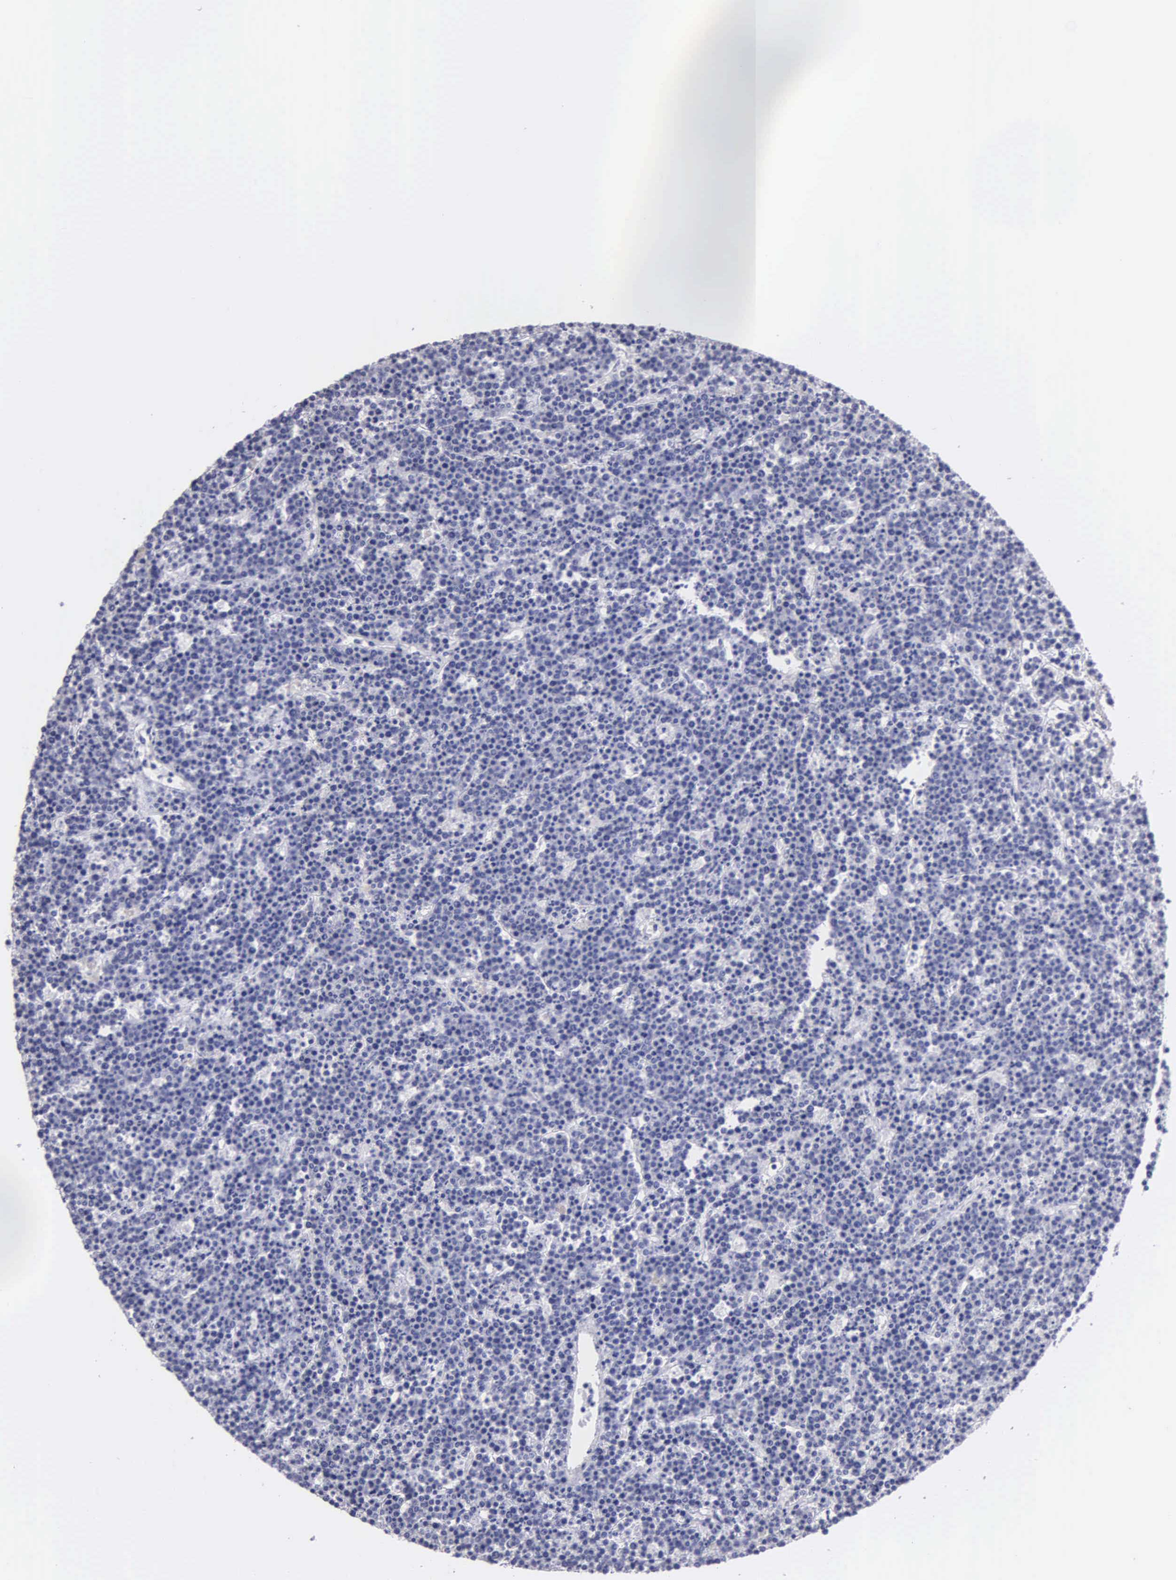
{"staining": {"intensity": "negative", "quantity": "none", "location": "none"}, "tissue": "lymphoma", "cell_type": "Tumor cells", "image_type": "cancer", "snomed": [{"axis": "morphology", "description": "Malignant lymphoma, non-Hodgkin's type, High grade"}, {"axis": "topography", "description": "Ovary"}], "caption": "This micrograph is of lymphoma stained with IHC to label a protein in brown with the nuclei are counter-stained blue. There is no positivity in tumor cells. (DAB (3,3'-diaminobenzidine) immunohistochemistry (IHC) with hematoxylin counter stain).", "gene": "FBLN5", "patient": {"sex": "female", "age": 56}}